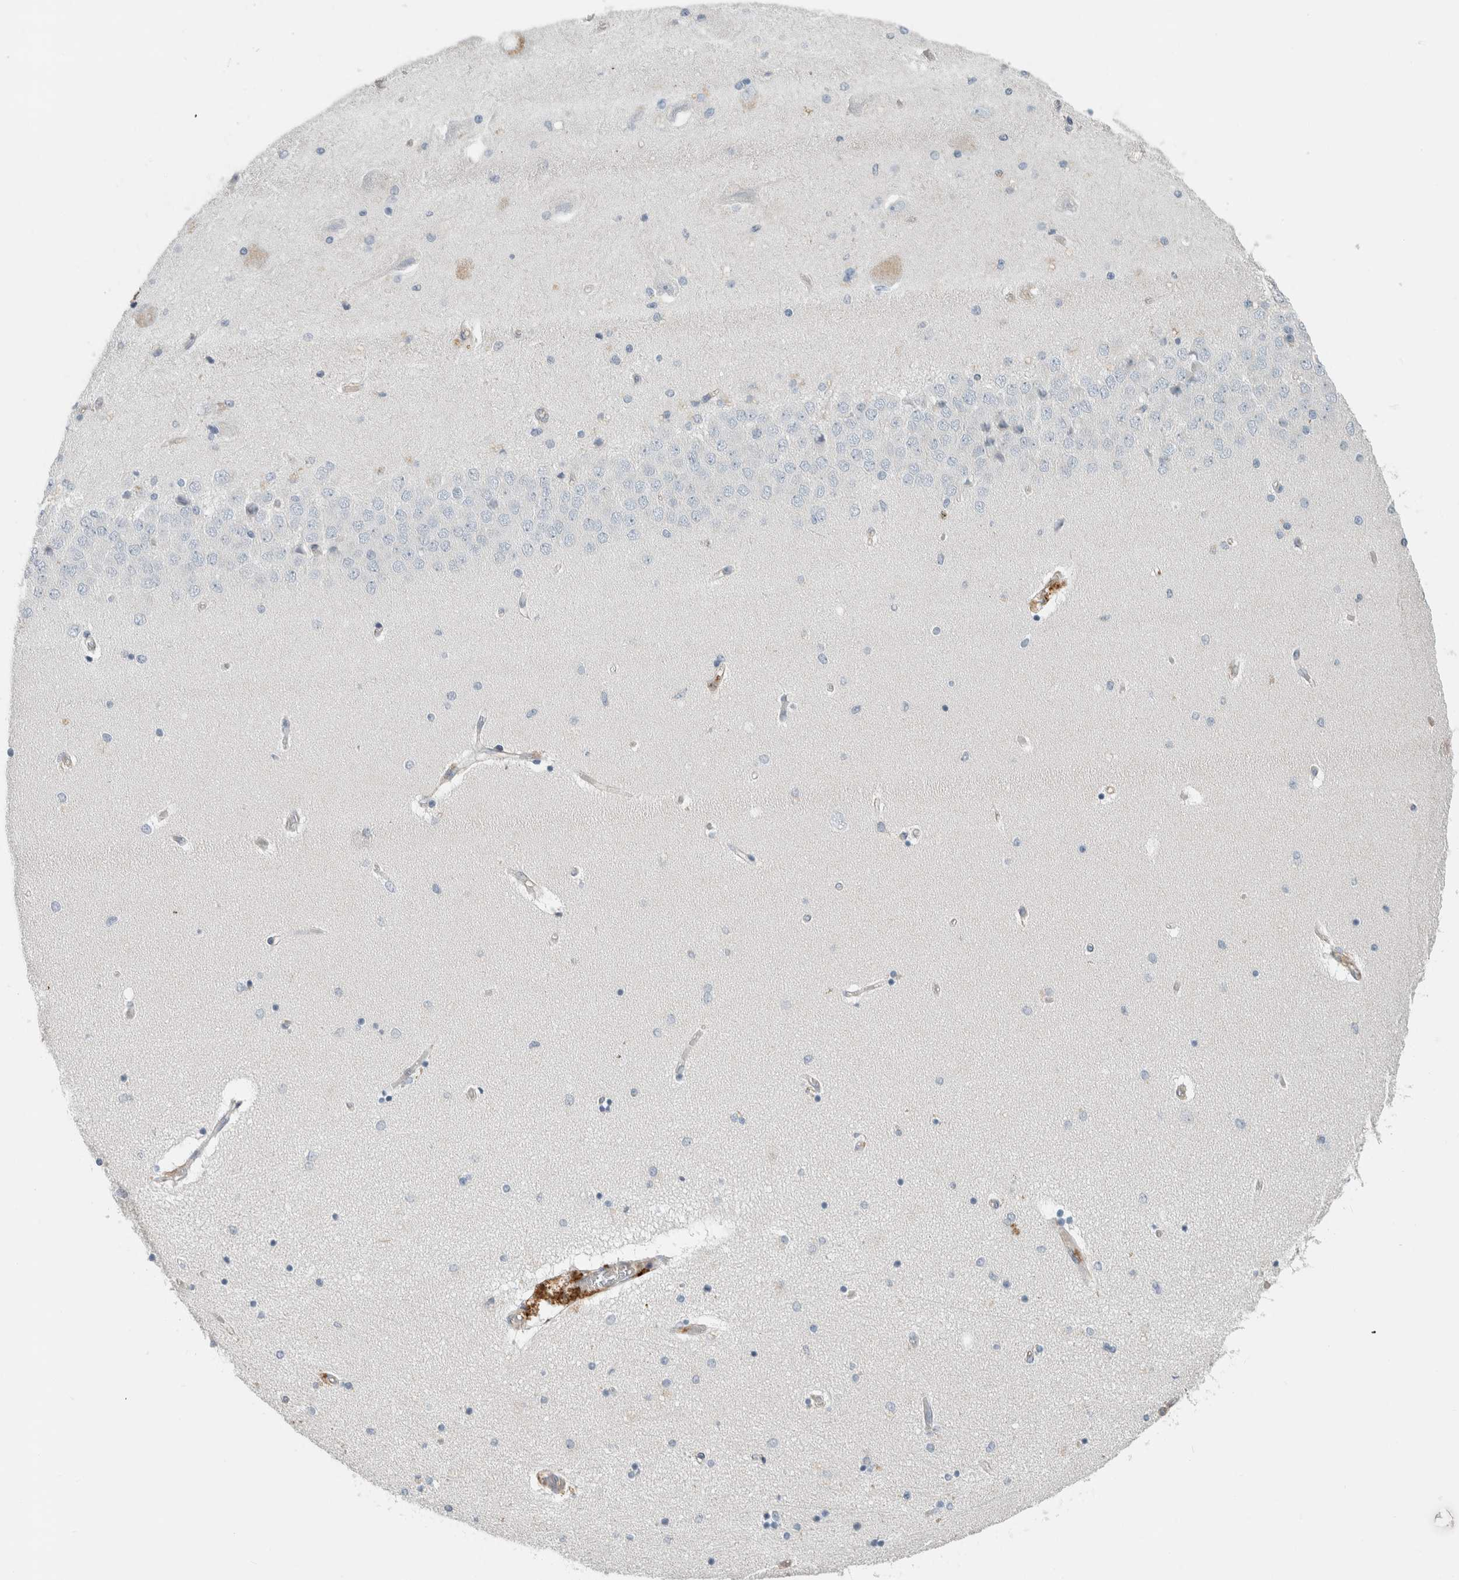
{"staining": {"intensity": "negative", "quantity": "none", "location": "none"}, "tissue": "hippocampus", "cell_type": "Glial cells", "image_type": "normal", "snomed": [{"axis": "morphology", "description": "Normal tissue, NOS"}, {"axis": "topography", "description": "Hippocampus"}], "caption": "The image reveals no significant positivity in glial cells of hippocampus.", "gene": "LY86", "patient": {"sex": "female", "age": 54}}